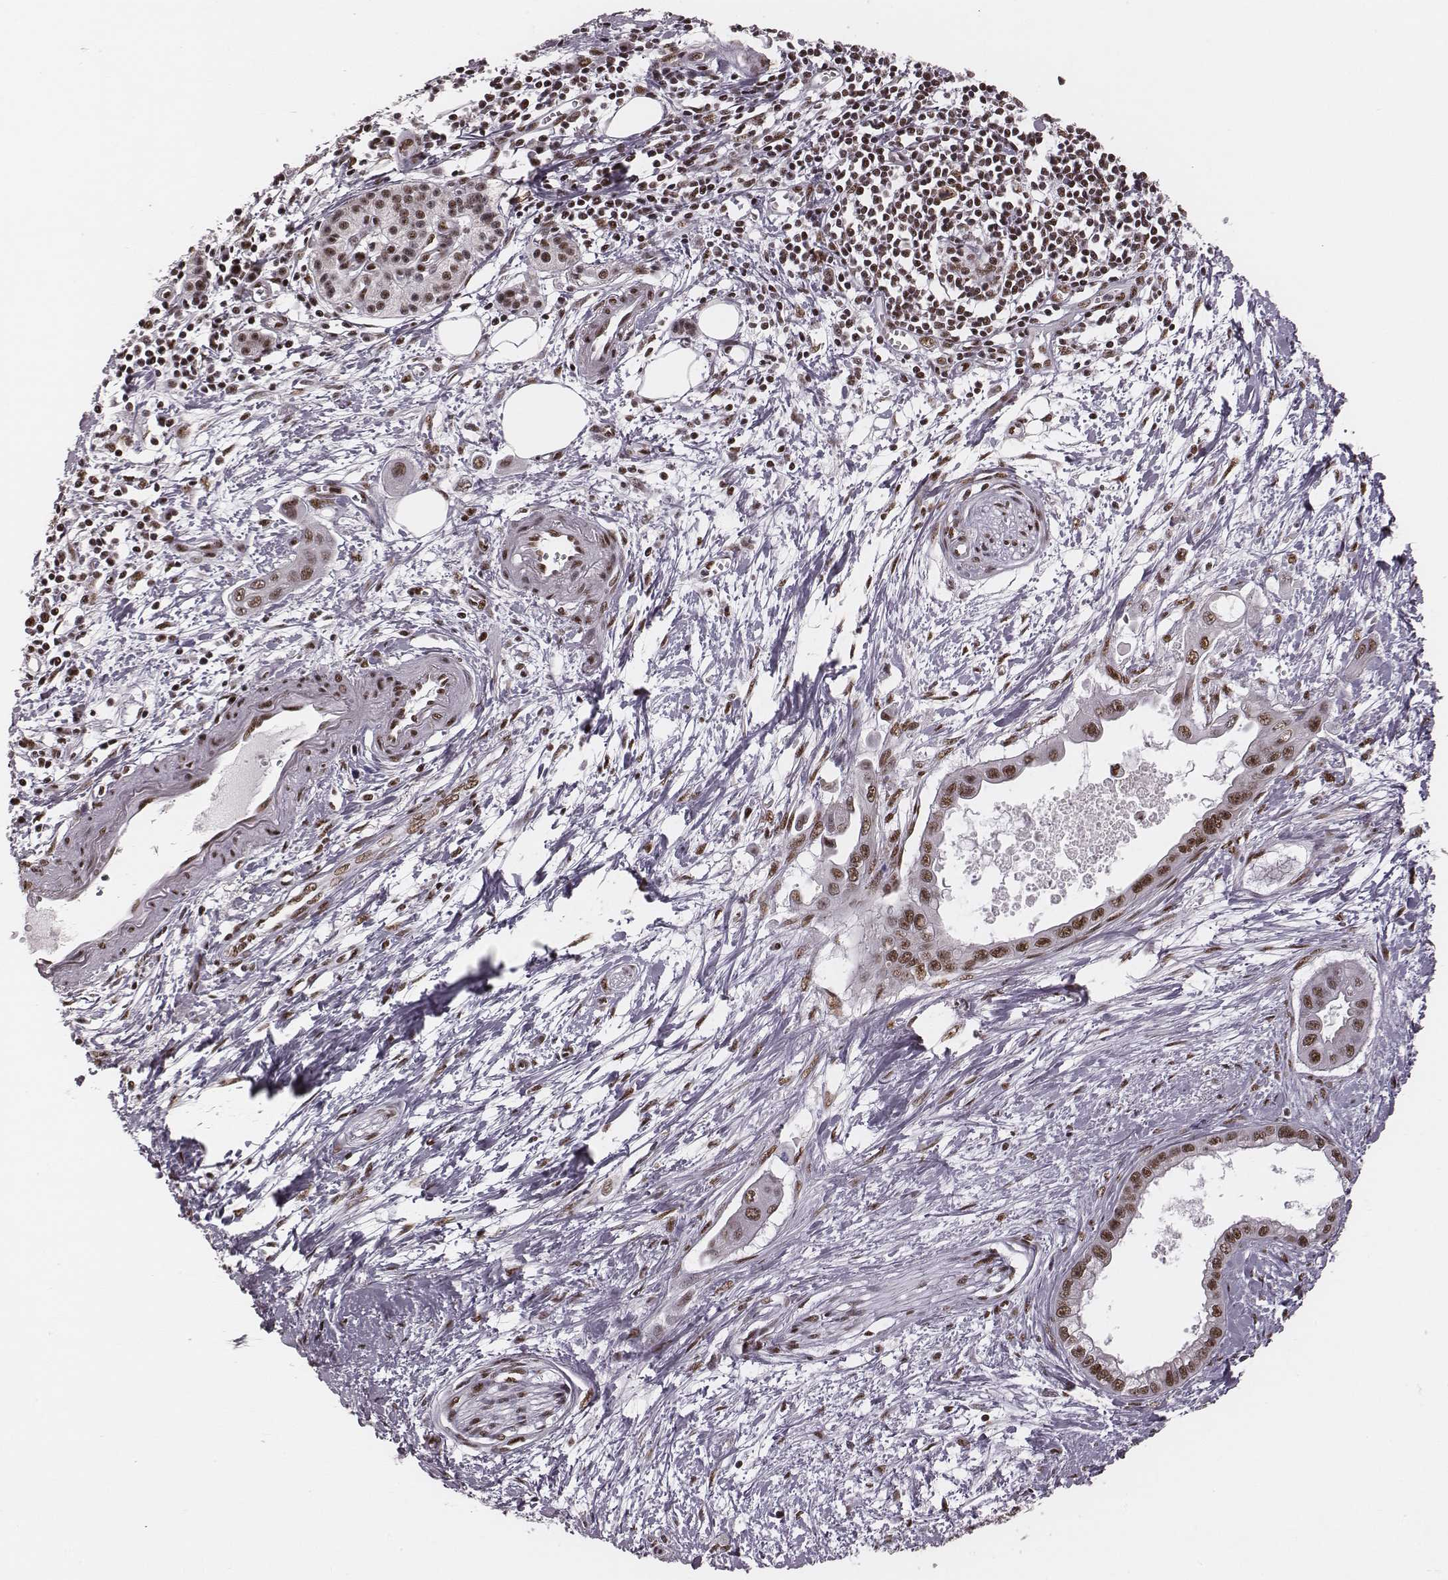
{"staining": {"intensity": "moderate", "quantity": ">75%", "location": "nuclear"}, "tissue": "pancreatic cancer", "cell_type": "Tumor cells", "image_type": "cancer", "snomed": [{"axis": "morphology", "description": "Adenocarcinoma, NOS"}, {"axis": "topography", "description": "Pancreas"}], "caption": "Moderate nuclear protein staining is appreciated in approximately >75% of tumor cells in pancreatic cancer.", "gene": "LUC7L", "patient": {"sex": "male", "age": 60}}